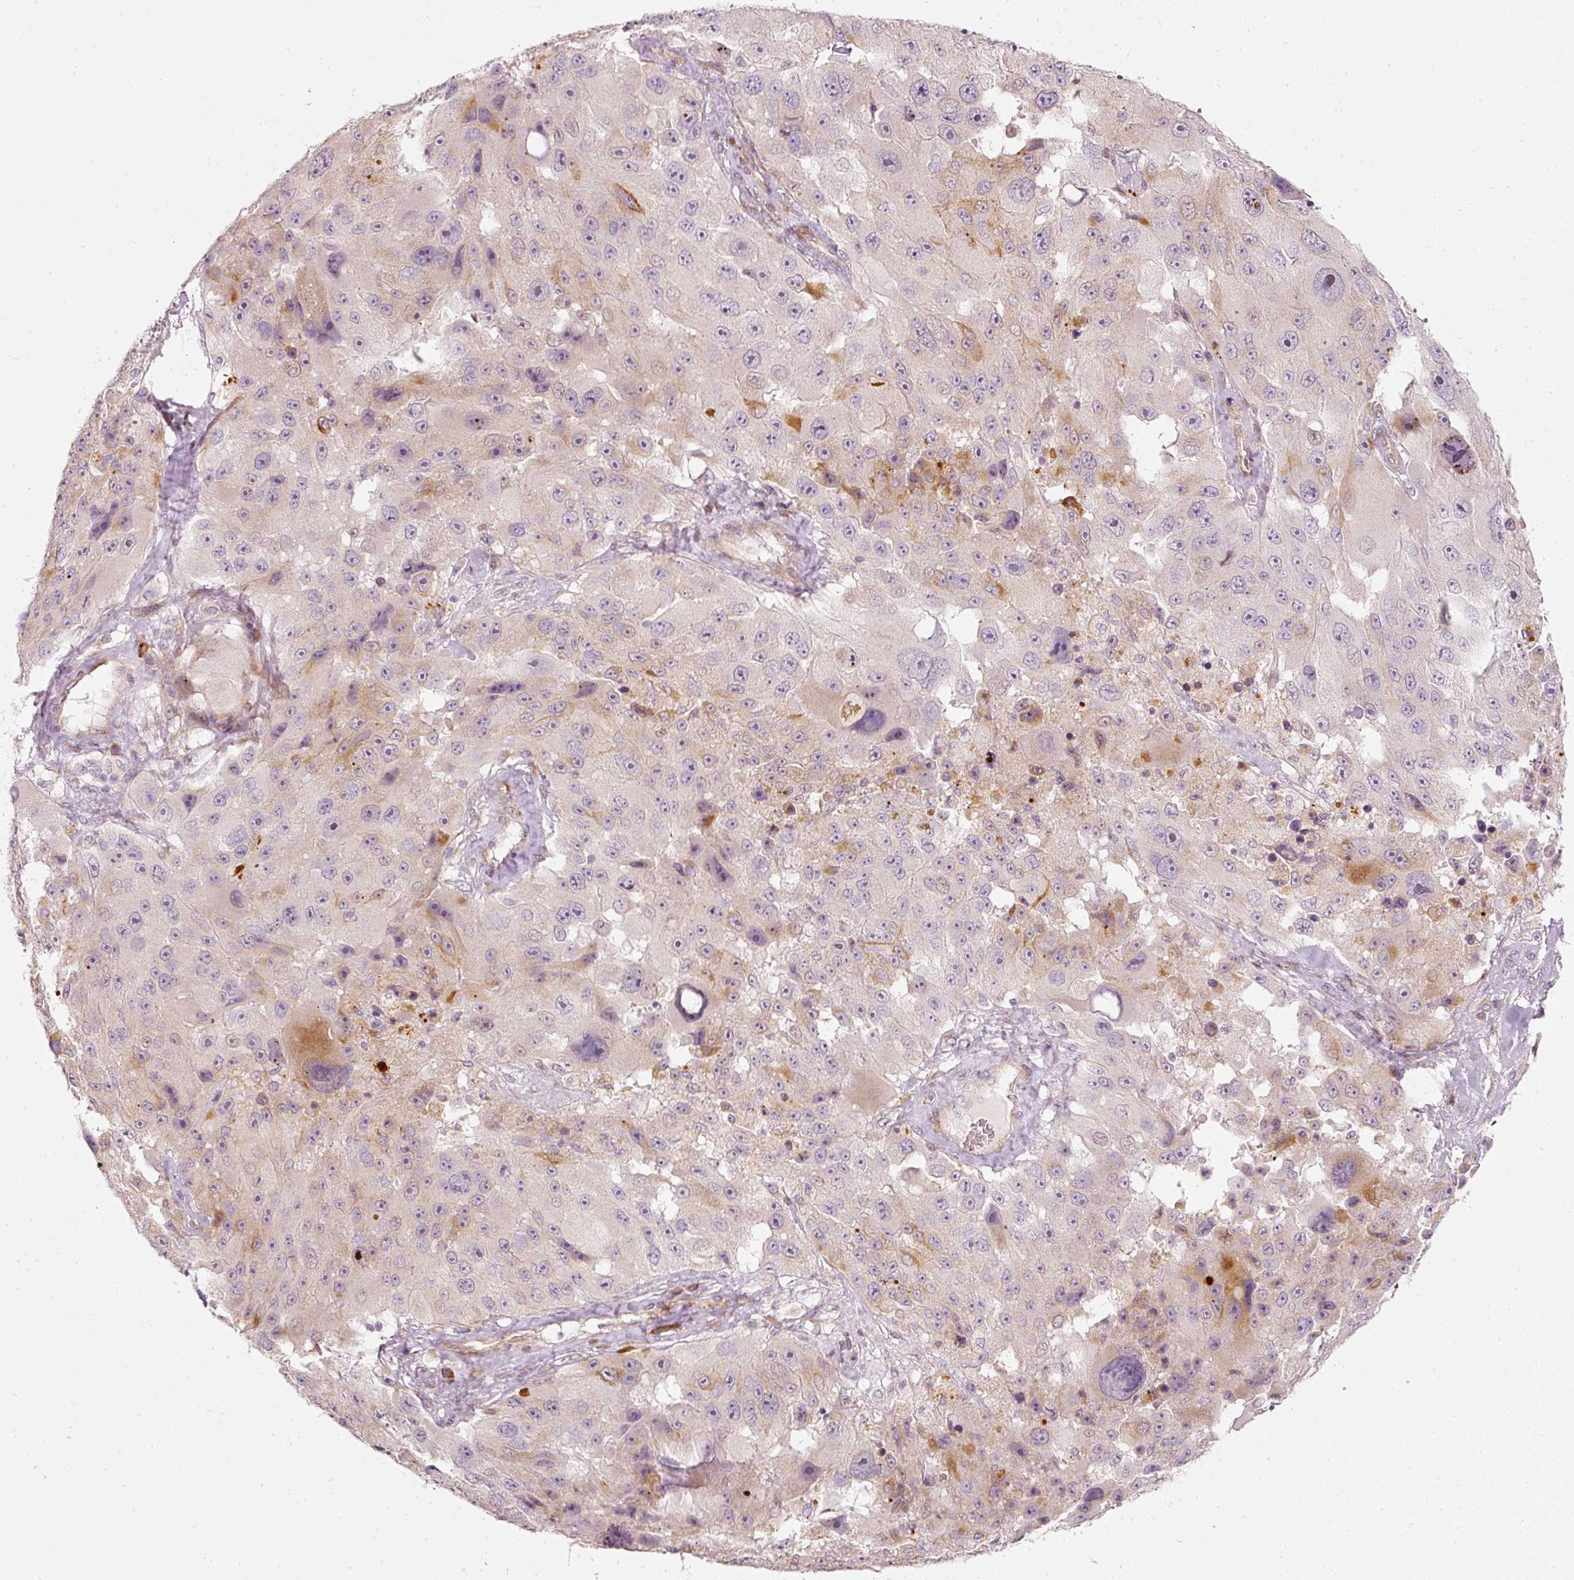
{"staining": {"intensity": "negative", "quantity": "none", "location": "none"}, "tissue": "melanoma", "cell_type": "Tumor cells", "image_type": "cancer", "snomed": [{"axis": "morphology", "description": "Malignant melanoma, Metastatic site"}, {"axis": "topography", "description": "Lymph node"}], "caption": "The photomicrograph shows no significant expression in tumor cells of malignant melanoma (metastatic site).", "gene": "KCNQ1", "patient": {"sex": "male", "age": 62}}